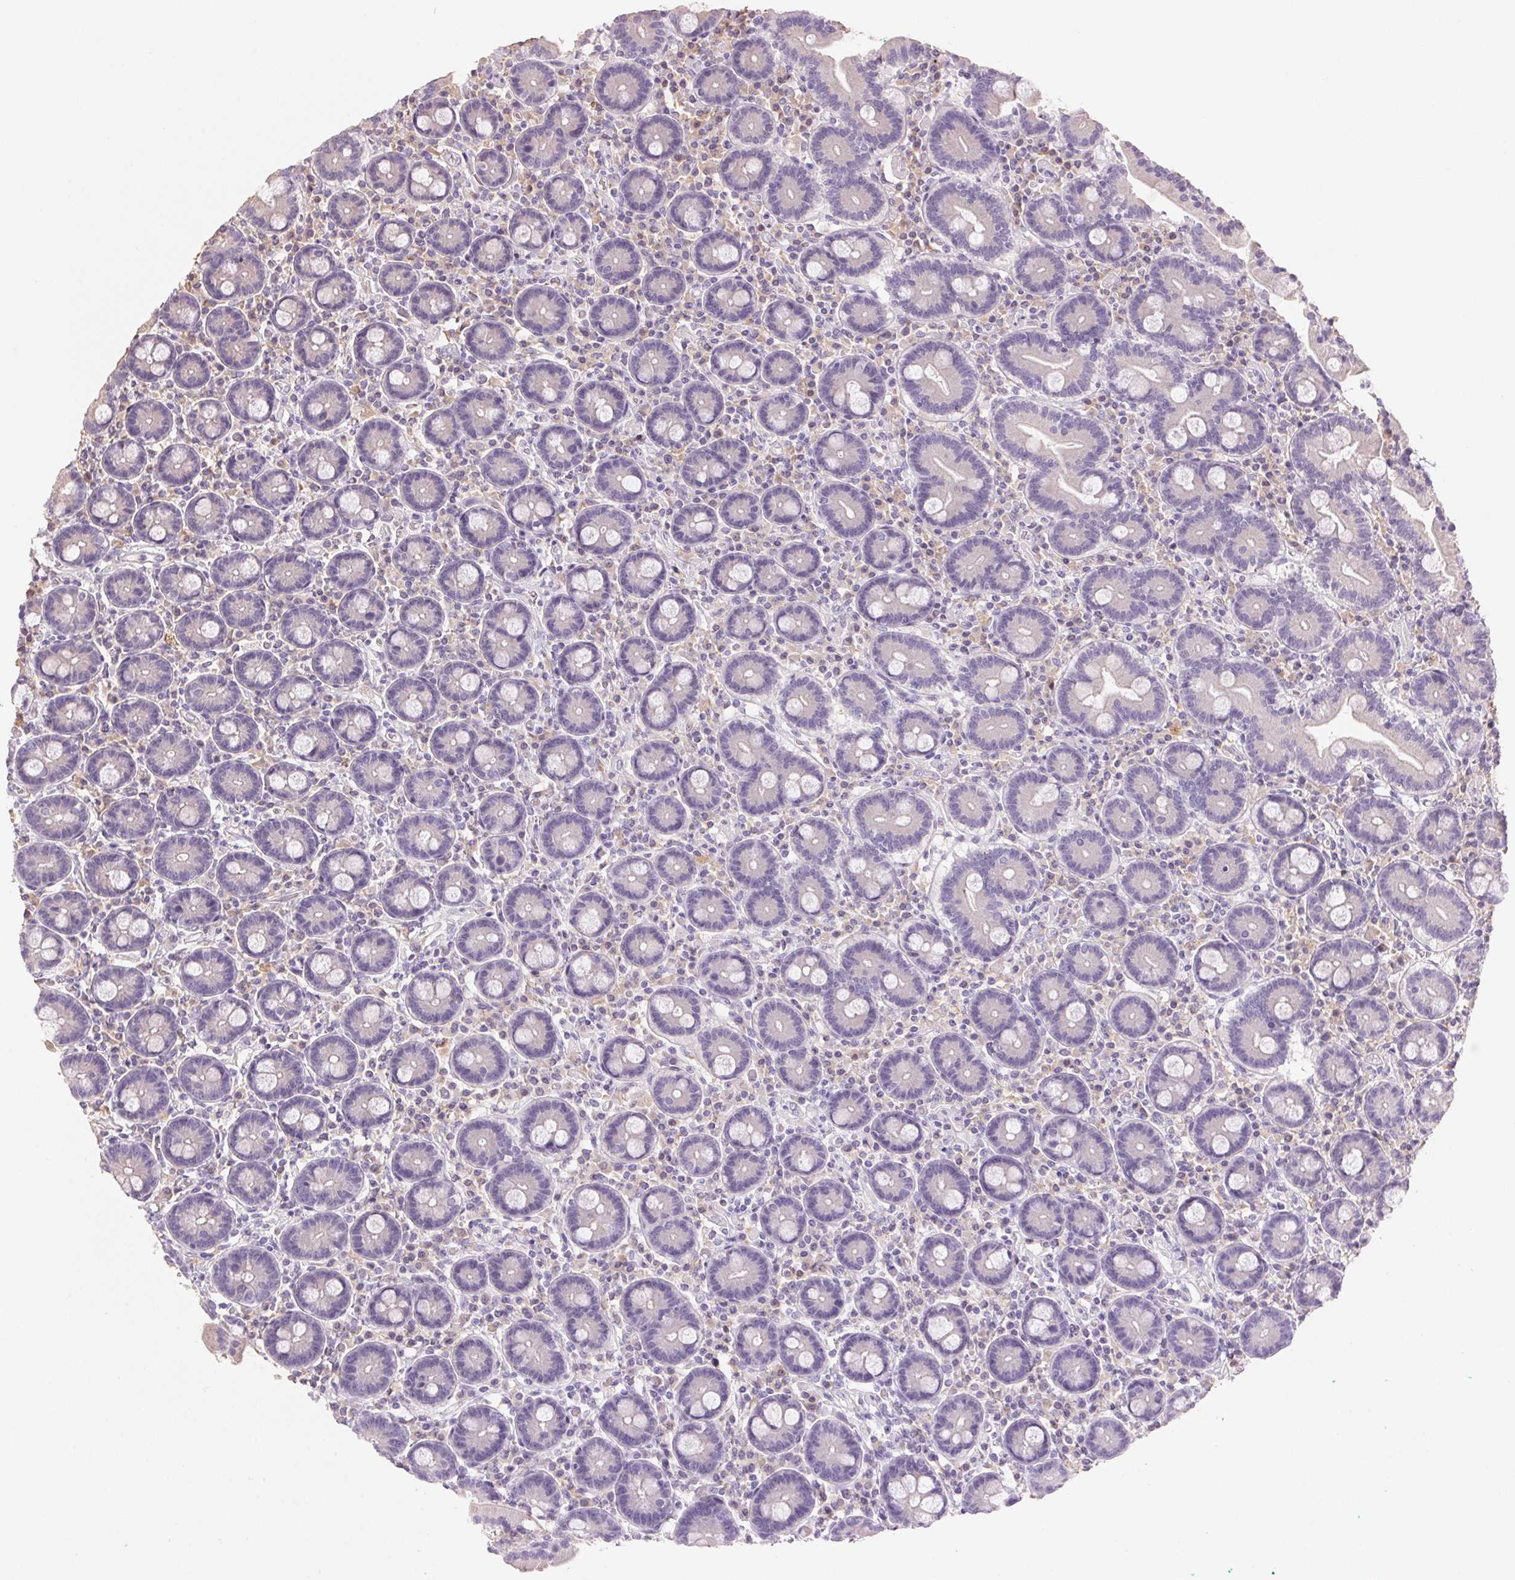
{"staining": {"intensity": "negative", "quantity": "none", "location": "none"}, "tissue": "duodenum", "cell_type": "Glandular cells", "image_type": "normal", "snomed": [{"axis": "morphology", "description": "Normal tissue, NOS"}, {"axis": "topography", "description": "Duodenum"}], "caption": "This is an immunohistochemistry micrograph of unremarkable duodenum. There is no positivity in glandular cells.", "gene": "LYZL6", "patient": {"sex": "female", "age": 62}}